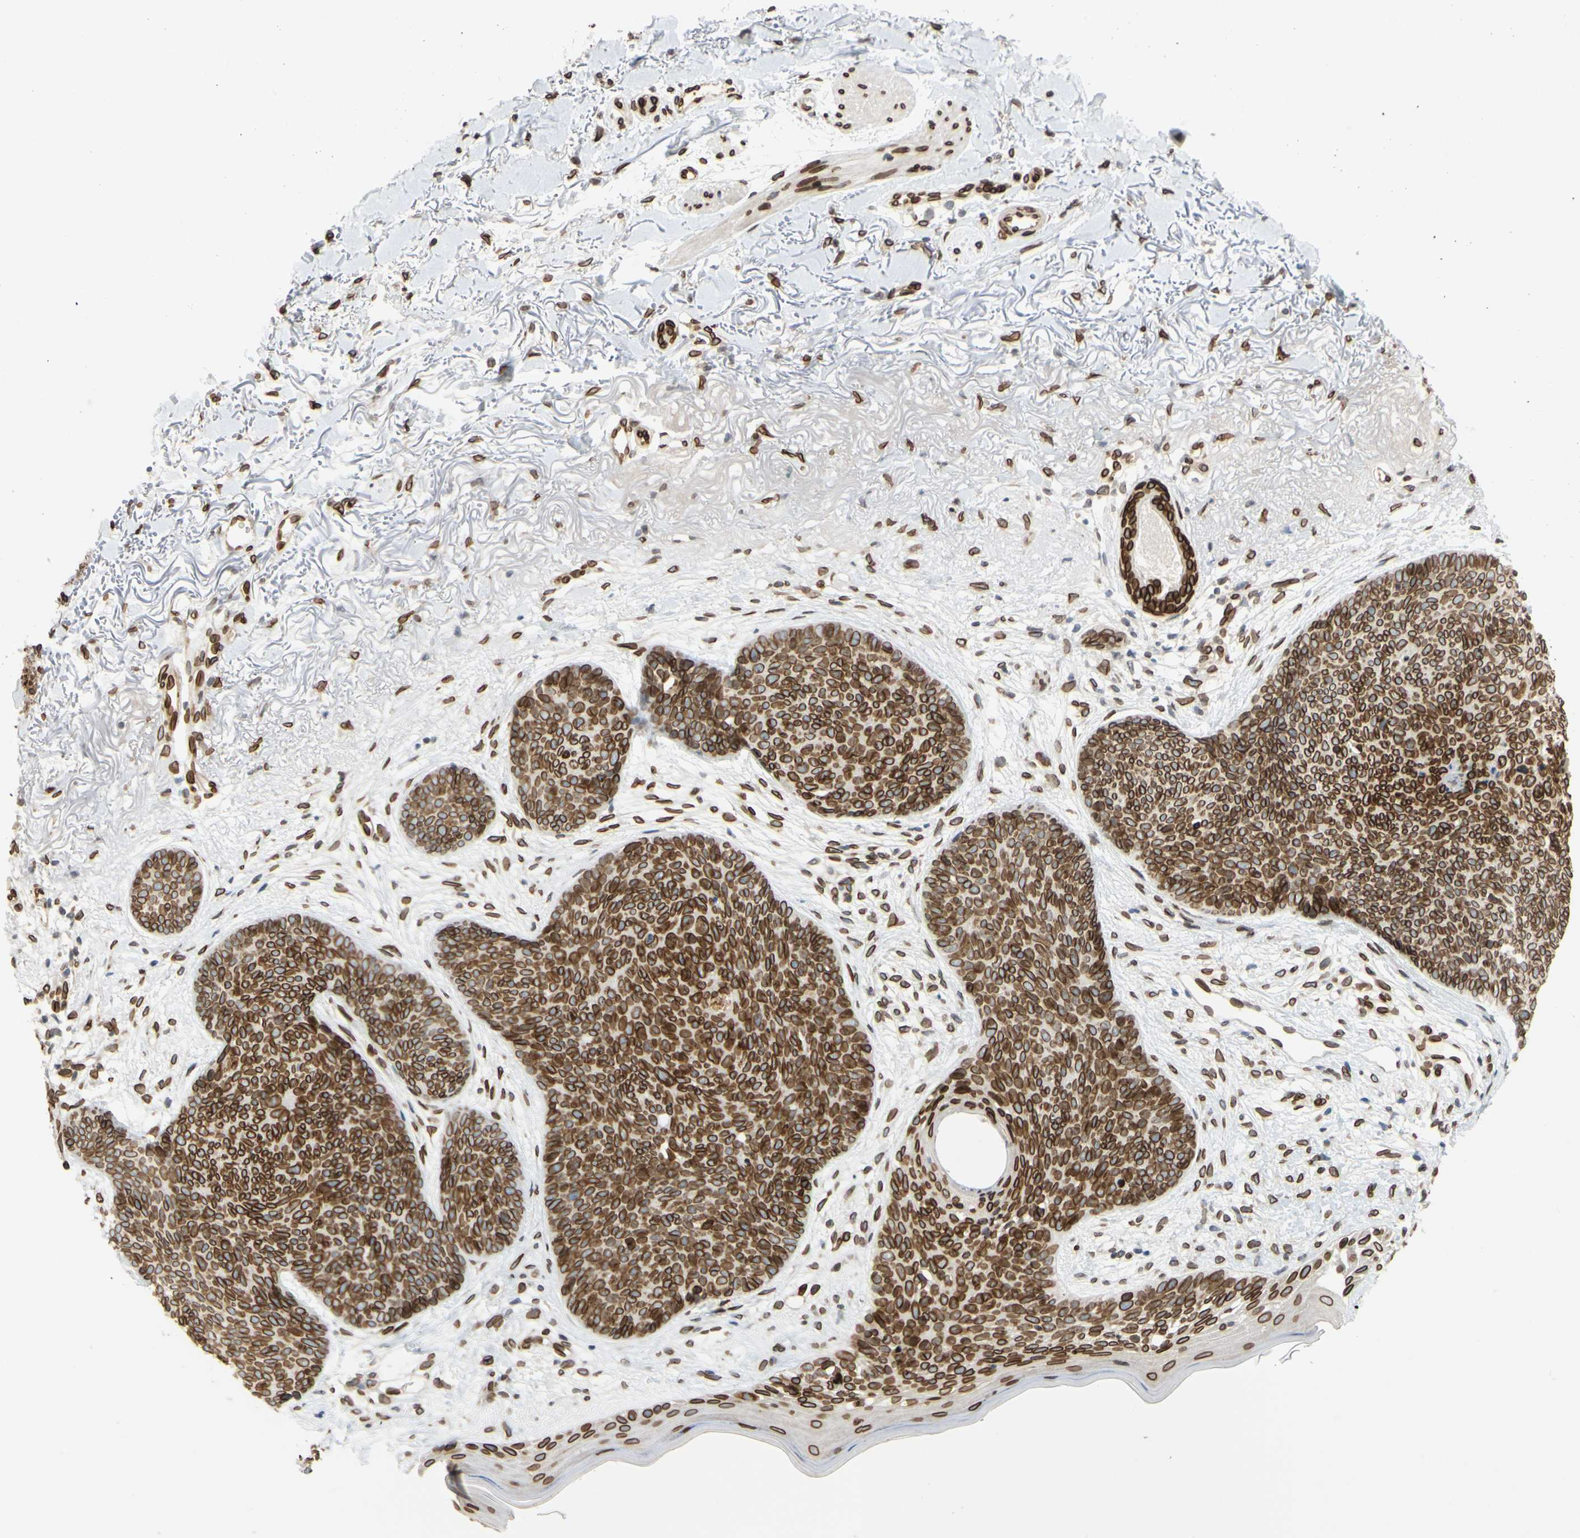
{"staining": {"intensity": "strong", "quantity": ">75%", "location": "cytoplasmic/membranous,nuclear"}, "tissue": "skin cancer", "cell_type": "Tumor cells", "image_type": "cancer", "snomed": [{"axis": "morphology", "description": "Normal tissue, NOS"}, {"axis": "morphology", "description": "Basal cell carcinoma"}, {"axis": "topography", "description": "Skin"}], "caption": "Basal cell carcinoma (skin) stained with a brown dye exhibits strong cytoplasmic/membranous and nuclear positive expression in about >75% of tumor cells.", "gene": "SUN1", "patient": {"sex": "female", "age": 70}}